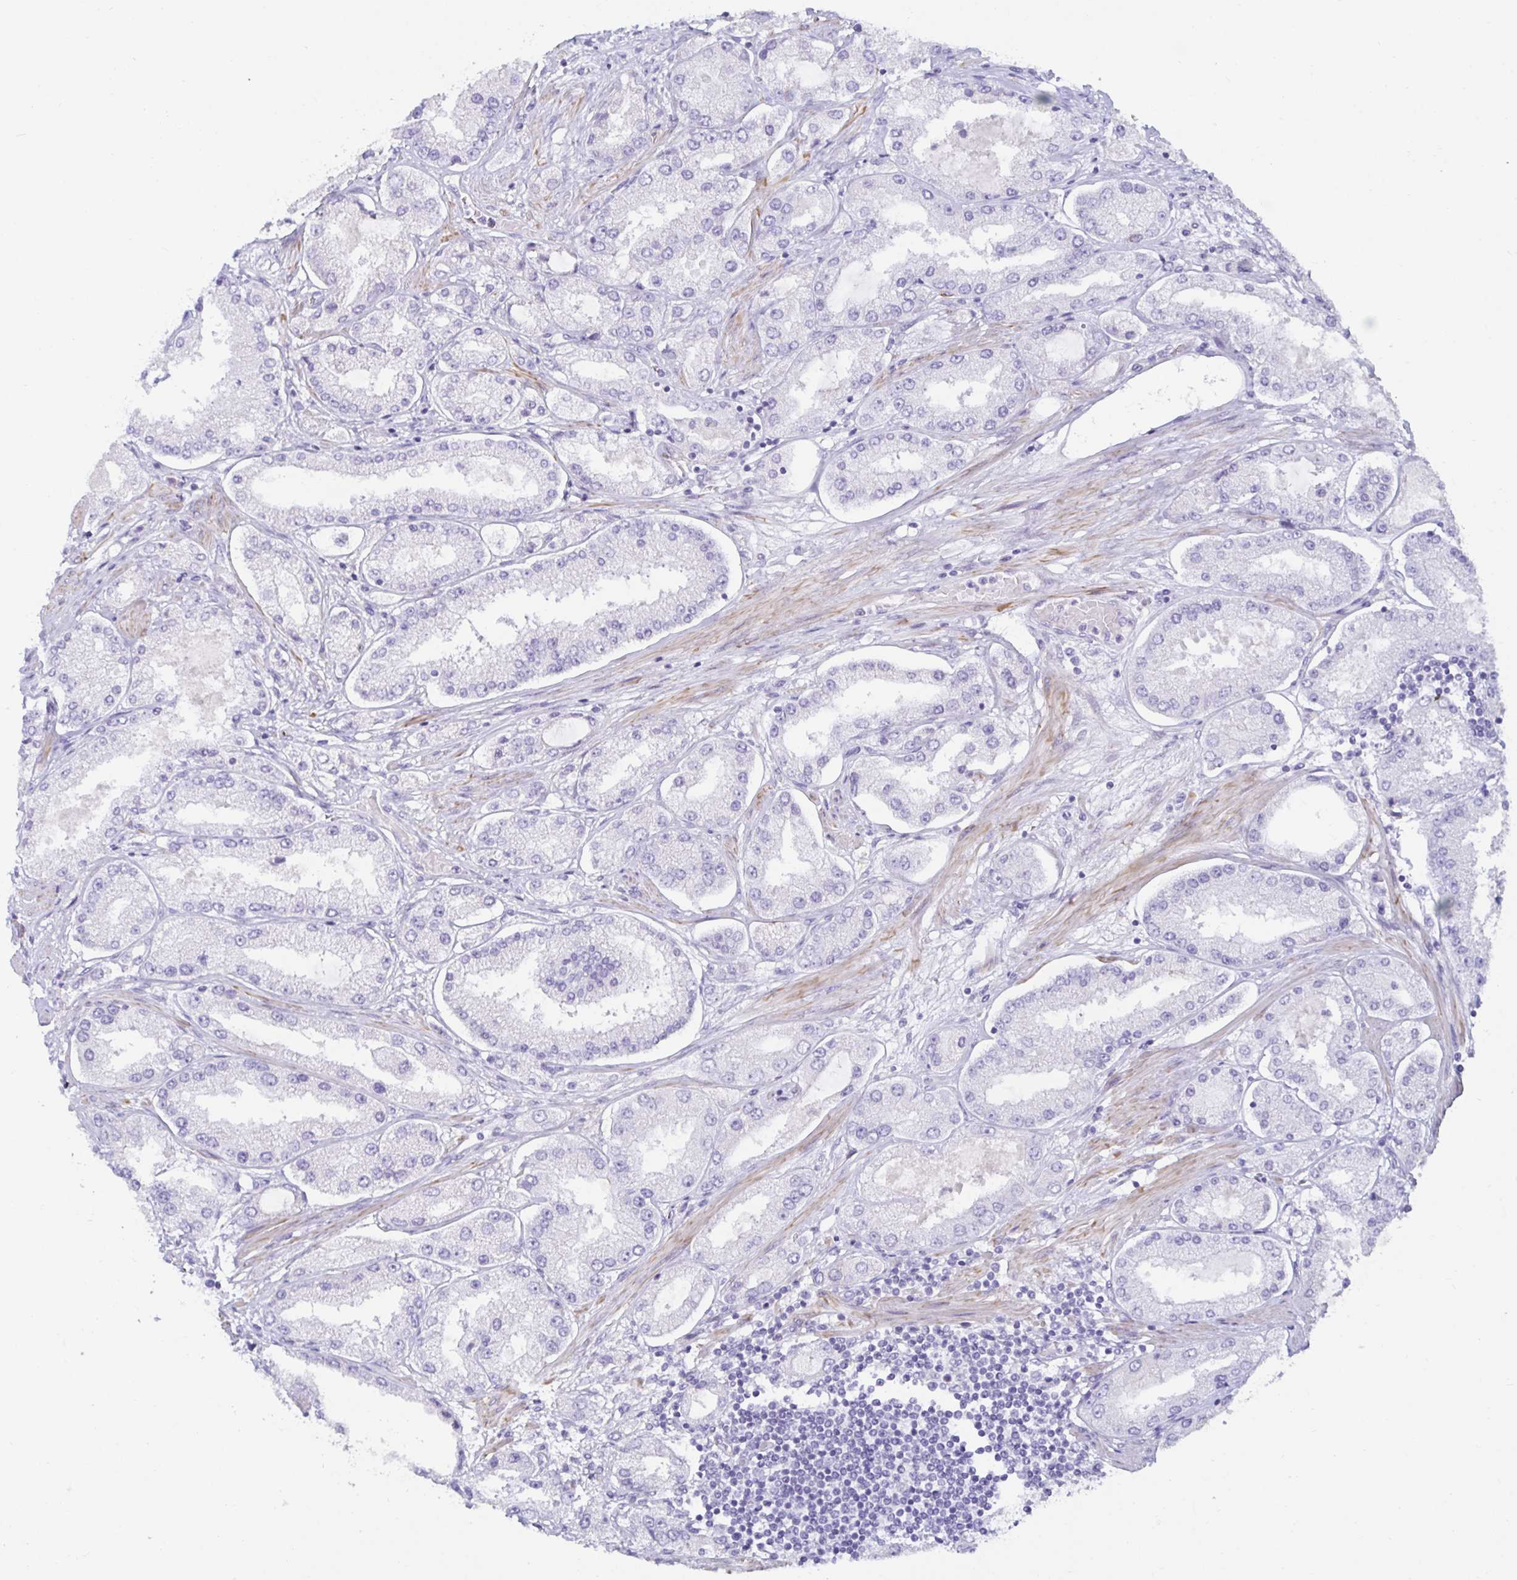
{"staining": {"intensity": "negative", "quantity": "none", "location": "none"}, "tissue": "prostate cancer", "cell_type": "Tumor cells", "image_type": "cancer", "snomed": [{"axis": "morphology", "description": "Adenocarcinoma, High grade"}, {"axis": "topography", "description": "Prostate"}], "caption": "IHC of prostate high-grade adenocarcinoma shows no expression in tumor cells. (DAB (3,3'-diaminobenzidine) immunohistochemistry visualized using brightfield microscopy, high magnification).", "gene": "SPAG4", "patient": {"sex": "male", "age": 69}}